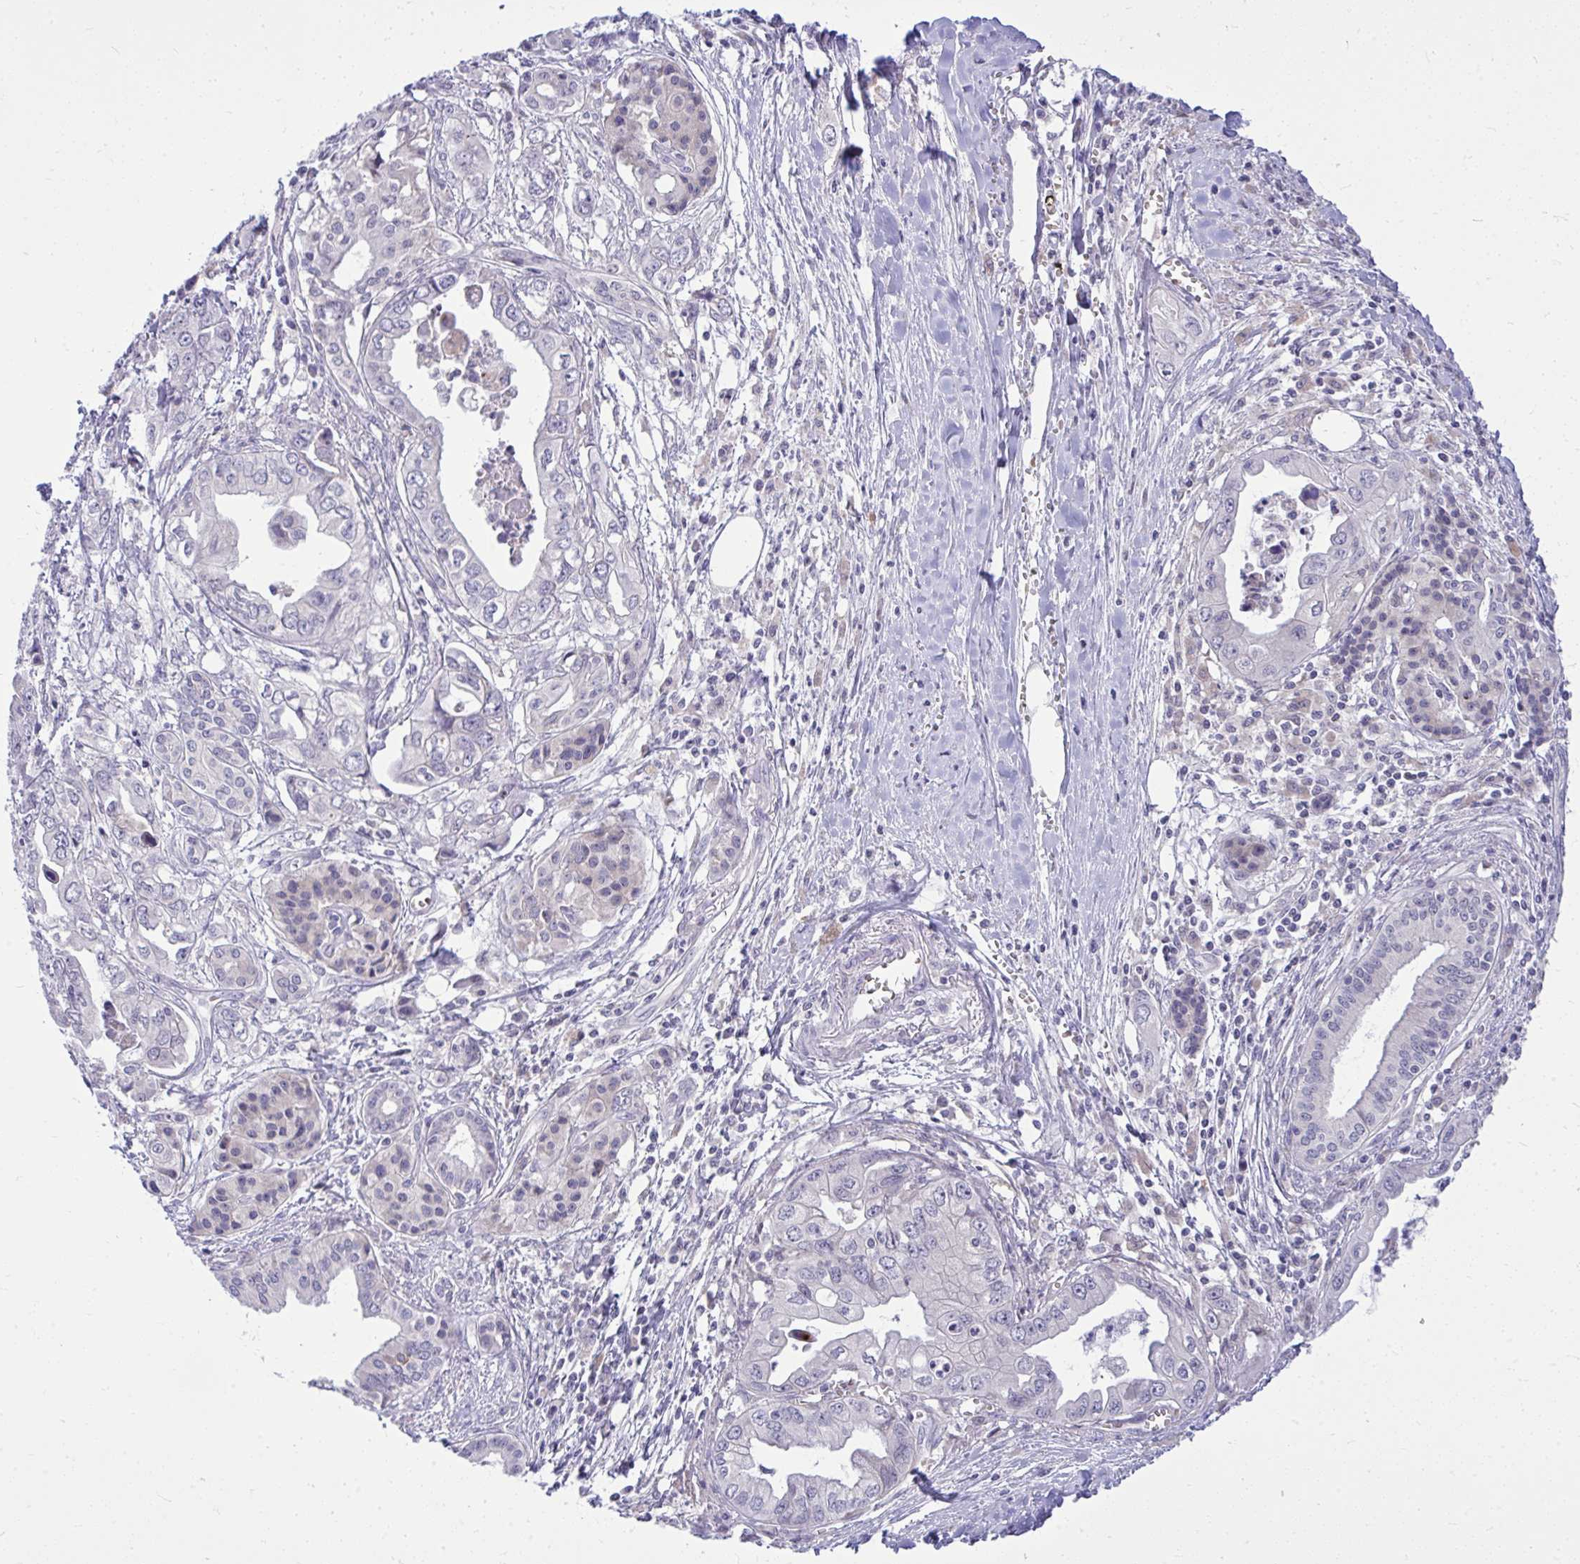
{"staining": {"intensity": "negative", "quantity": "none", "location": "none"}, "tissue": "pancreatic cancer", "cell_type": "Tumor cells", "image_type": "cancer", "snomed": [{"axis": "morphology", "description": "Adenocarcinoma, NOS"}, {"axis": "topography", "description": "Pancreas"}], "caption": "Immunohistochemistry (IHC) of adenocarcinoma (pancreatic) exhibits no expression in tumor cells.", "gene": "DPY19L1", "patient": {"sex": "male", "age": 68}}